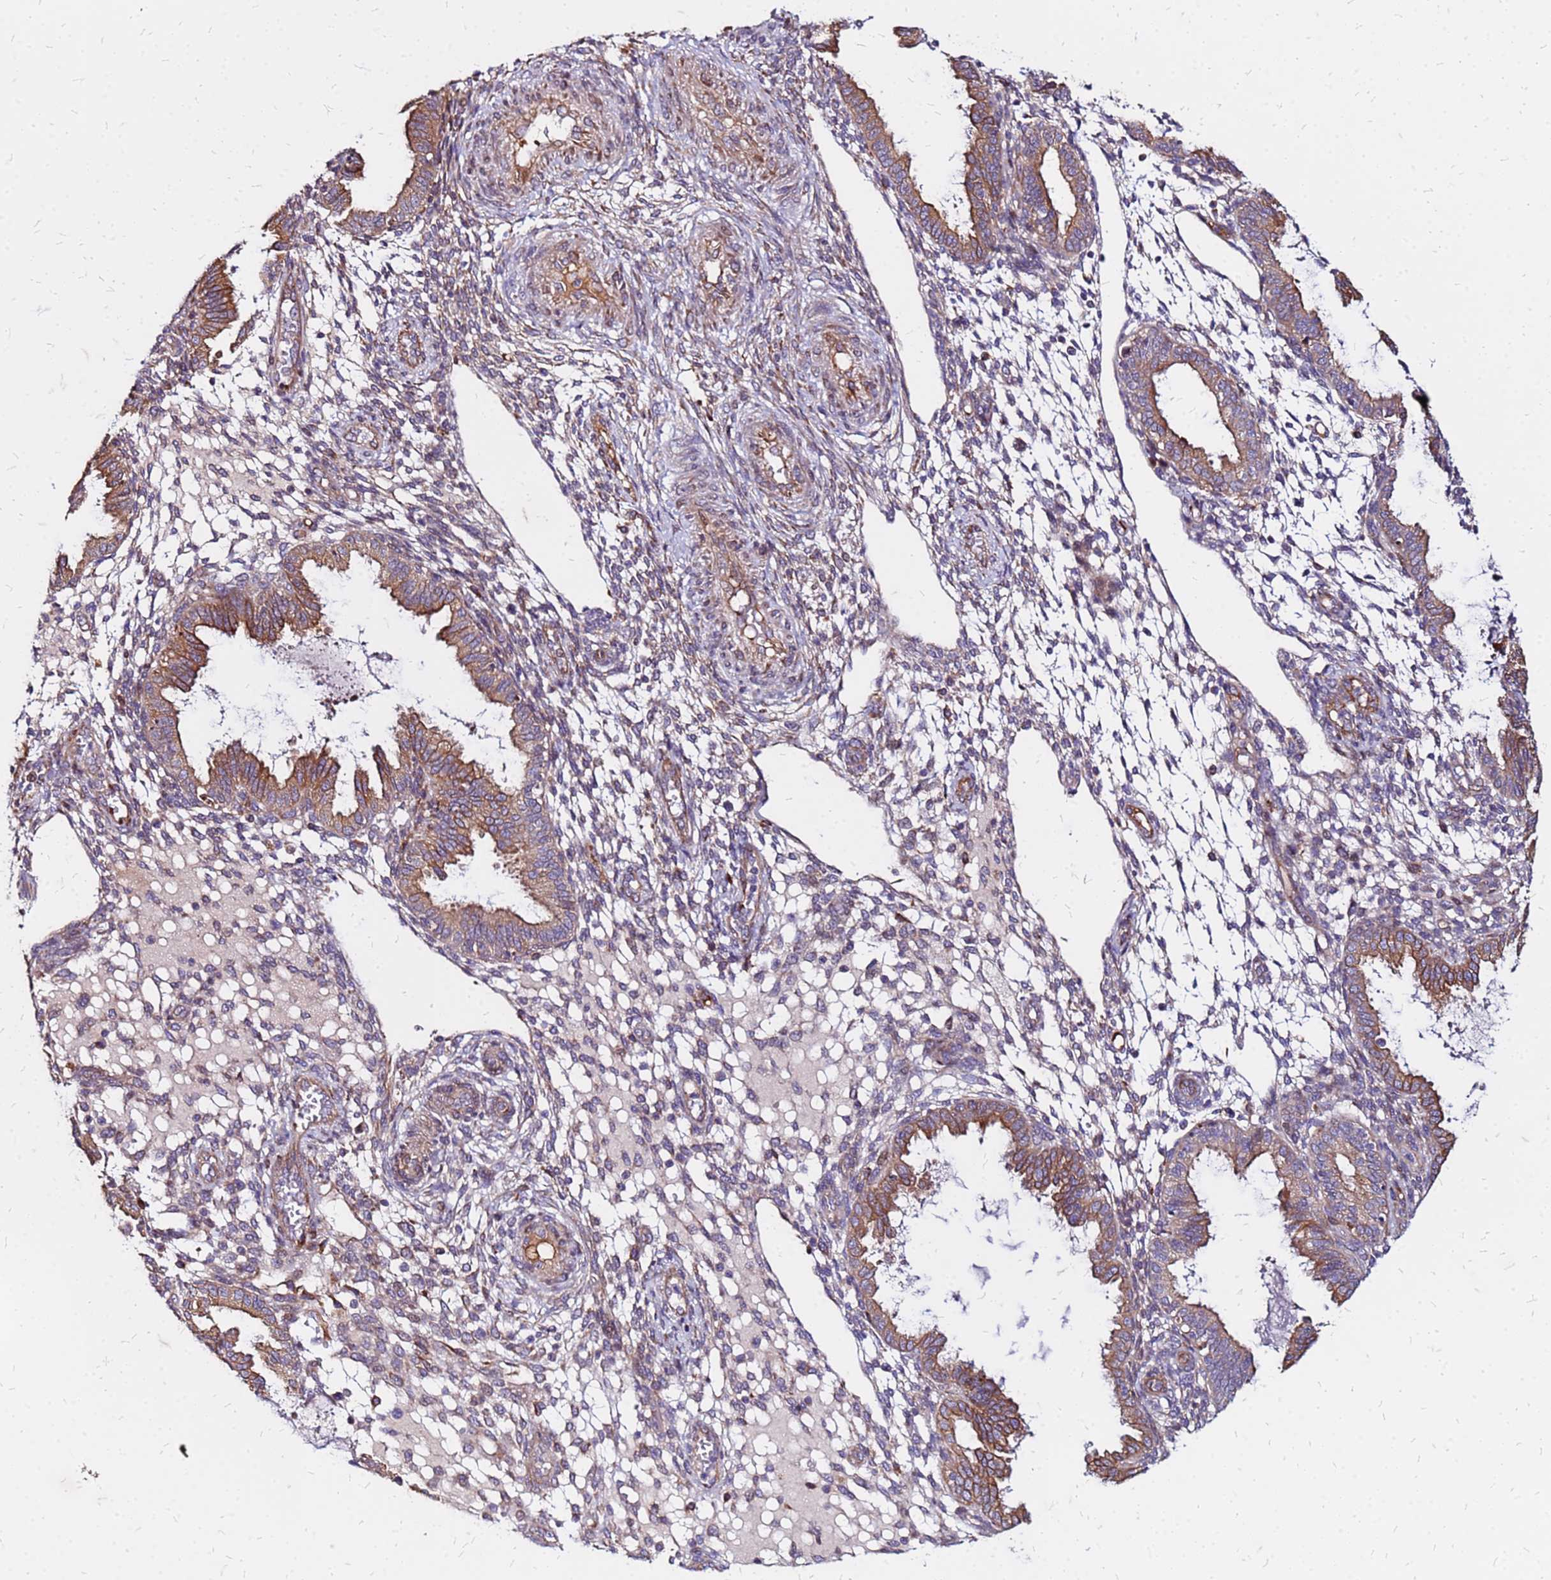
{"staining": {"intensity": "moderate", "quantity": "<25%", "location": "cytoplasmic/membranous"}, "tissue": "endometrium", "cell_type": "Cells in endometrial stroma", "image_type": "normal", "snomed": [{"axis": "morphology", "description": "Normal tissue, NOS"}, {"axis": "topography", "description": "Endometrium"}], "caption": "IHC photomicrograph of benign endometrium: human endometrium stained using IHC shows low levels of moderate protein expression localized specifically in the cytoplasmic/membranous of cells in endometrial stroma, appearing as a cytoplasmic/membranous brown color.", "gene": "VMO1", "patient": {"sex": "female", "age": 33}}